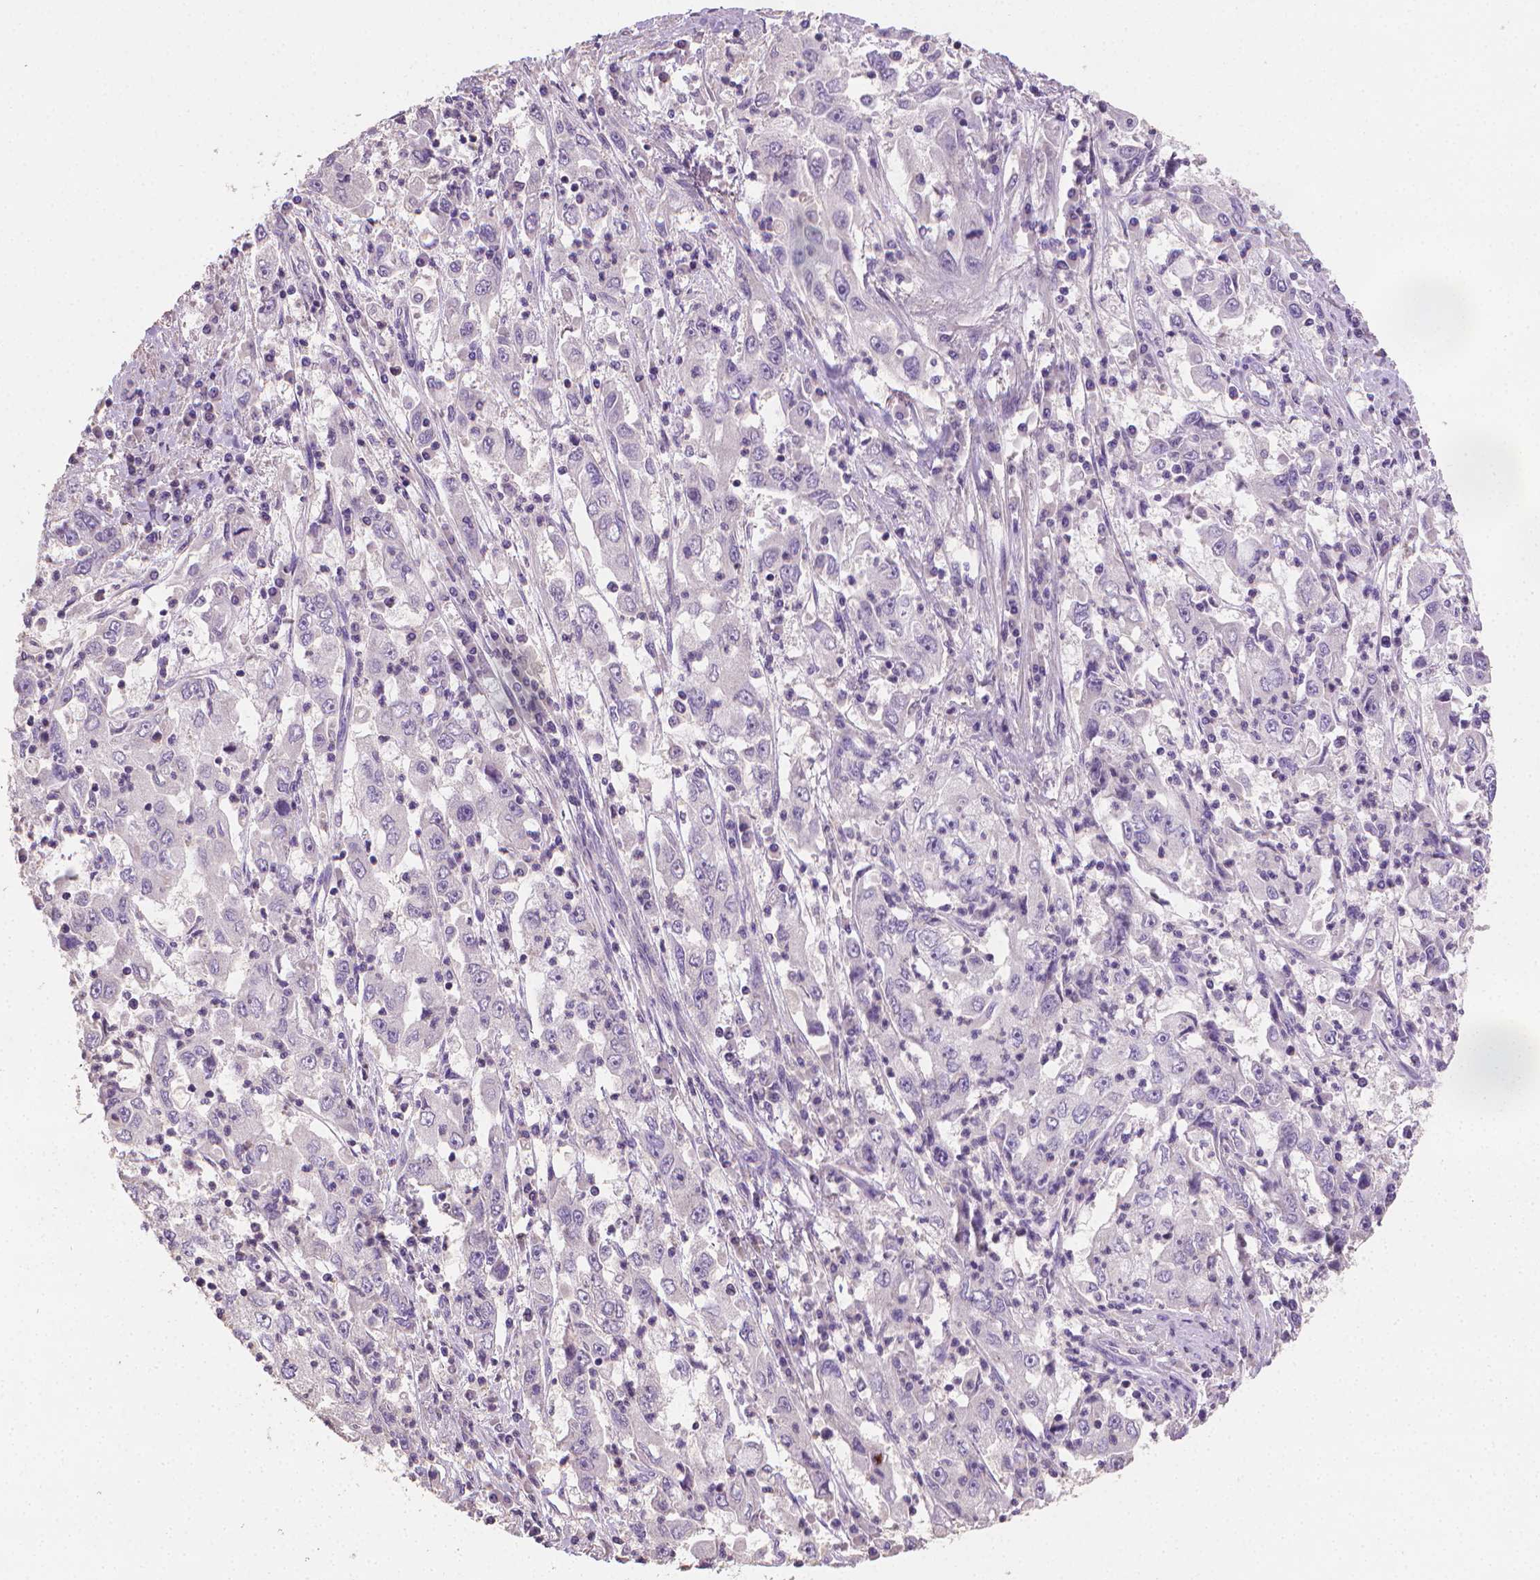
{"staining": {"intensity": "negative", "quantity": "none", "location": "none"}, "tissue": "cervical cancer", "cell_type": "Tumor cells", "image_type": "cancer", "snomed": [{"axis": "morphology", "description": "Squamous cell carcinoma, NOS"}, {"axis": "topography", "description": "Cervix"}], "caption": "High magnification brightfield microscopy of squamous cell carcinoma (cervical) stained with DAB (3,3'-diaminobenzidine) (brown) and counterstained with hematoxylin (blue): tumor cells show no significant staining. (DAB immunohistochemistry visualized using brightfield microscopy, high magnification).", "gene": "CATIP", "patient": {"sex": "female", "age": 36}}